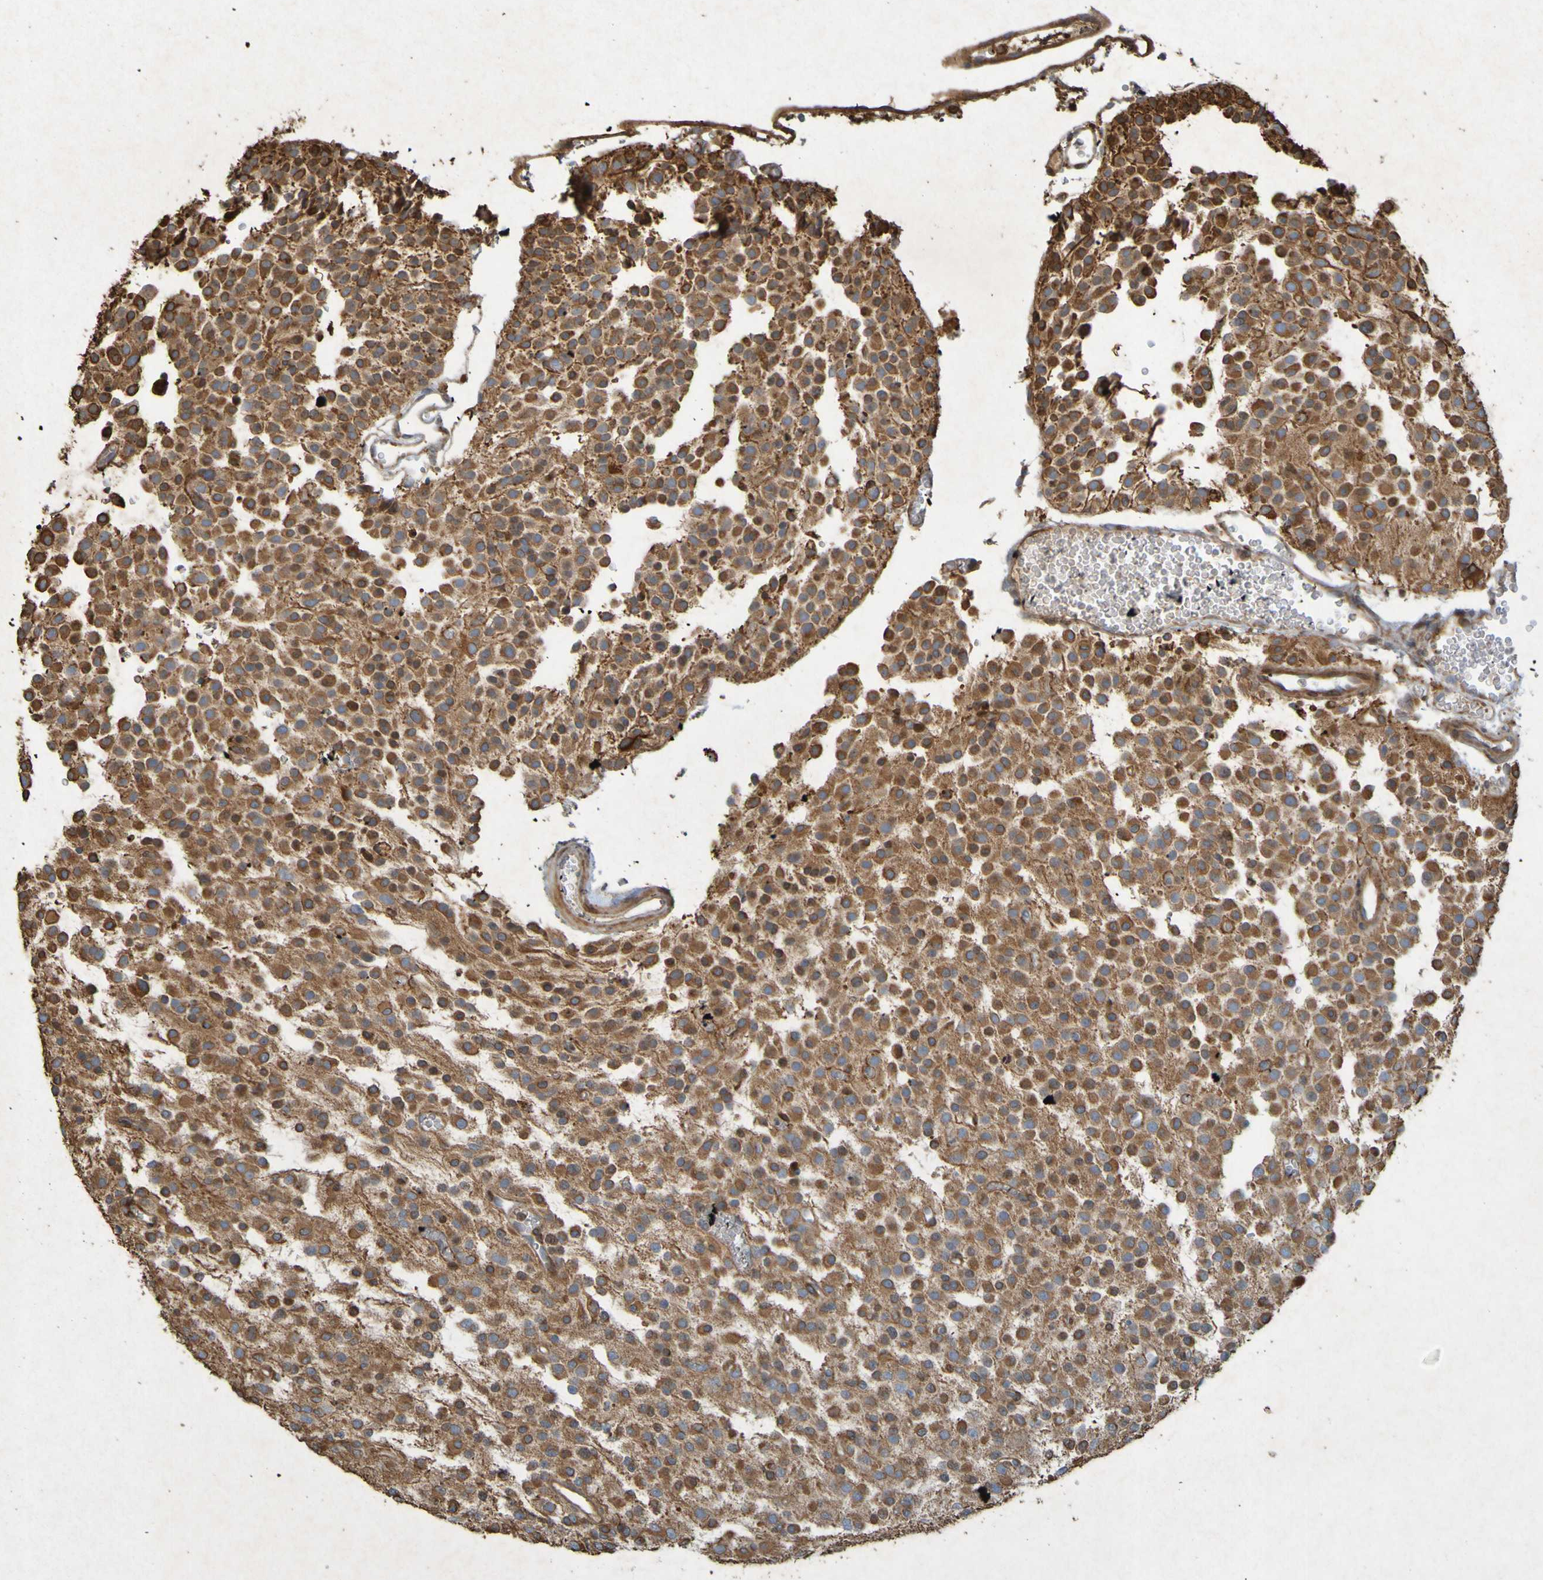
{"staining": {"intensity": "moderate", "quantity": ">75%", "location": "cytoplasmic/membranous"}, "tissue": "glioma", "cell_type": "Tumor cells", "image_type": "cancer", "snomed": [{"axis": "morphology", "description": "Glioma, malignant, Low grade"}, {"axis": "topography", "description": "Brain"}], "caption": "An immunohistochemistry image of neoplastic tissue is shown. Protein staining in brown shows moderate cytoplasmic/membranous positivity in glioma within tumor cells. (brown staining indicates protein expression, while blue staining denotes nuclei).", "gene": "GUCY1A1", "patient": {"sex": "male", "age": 38}}